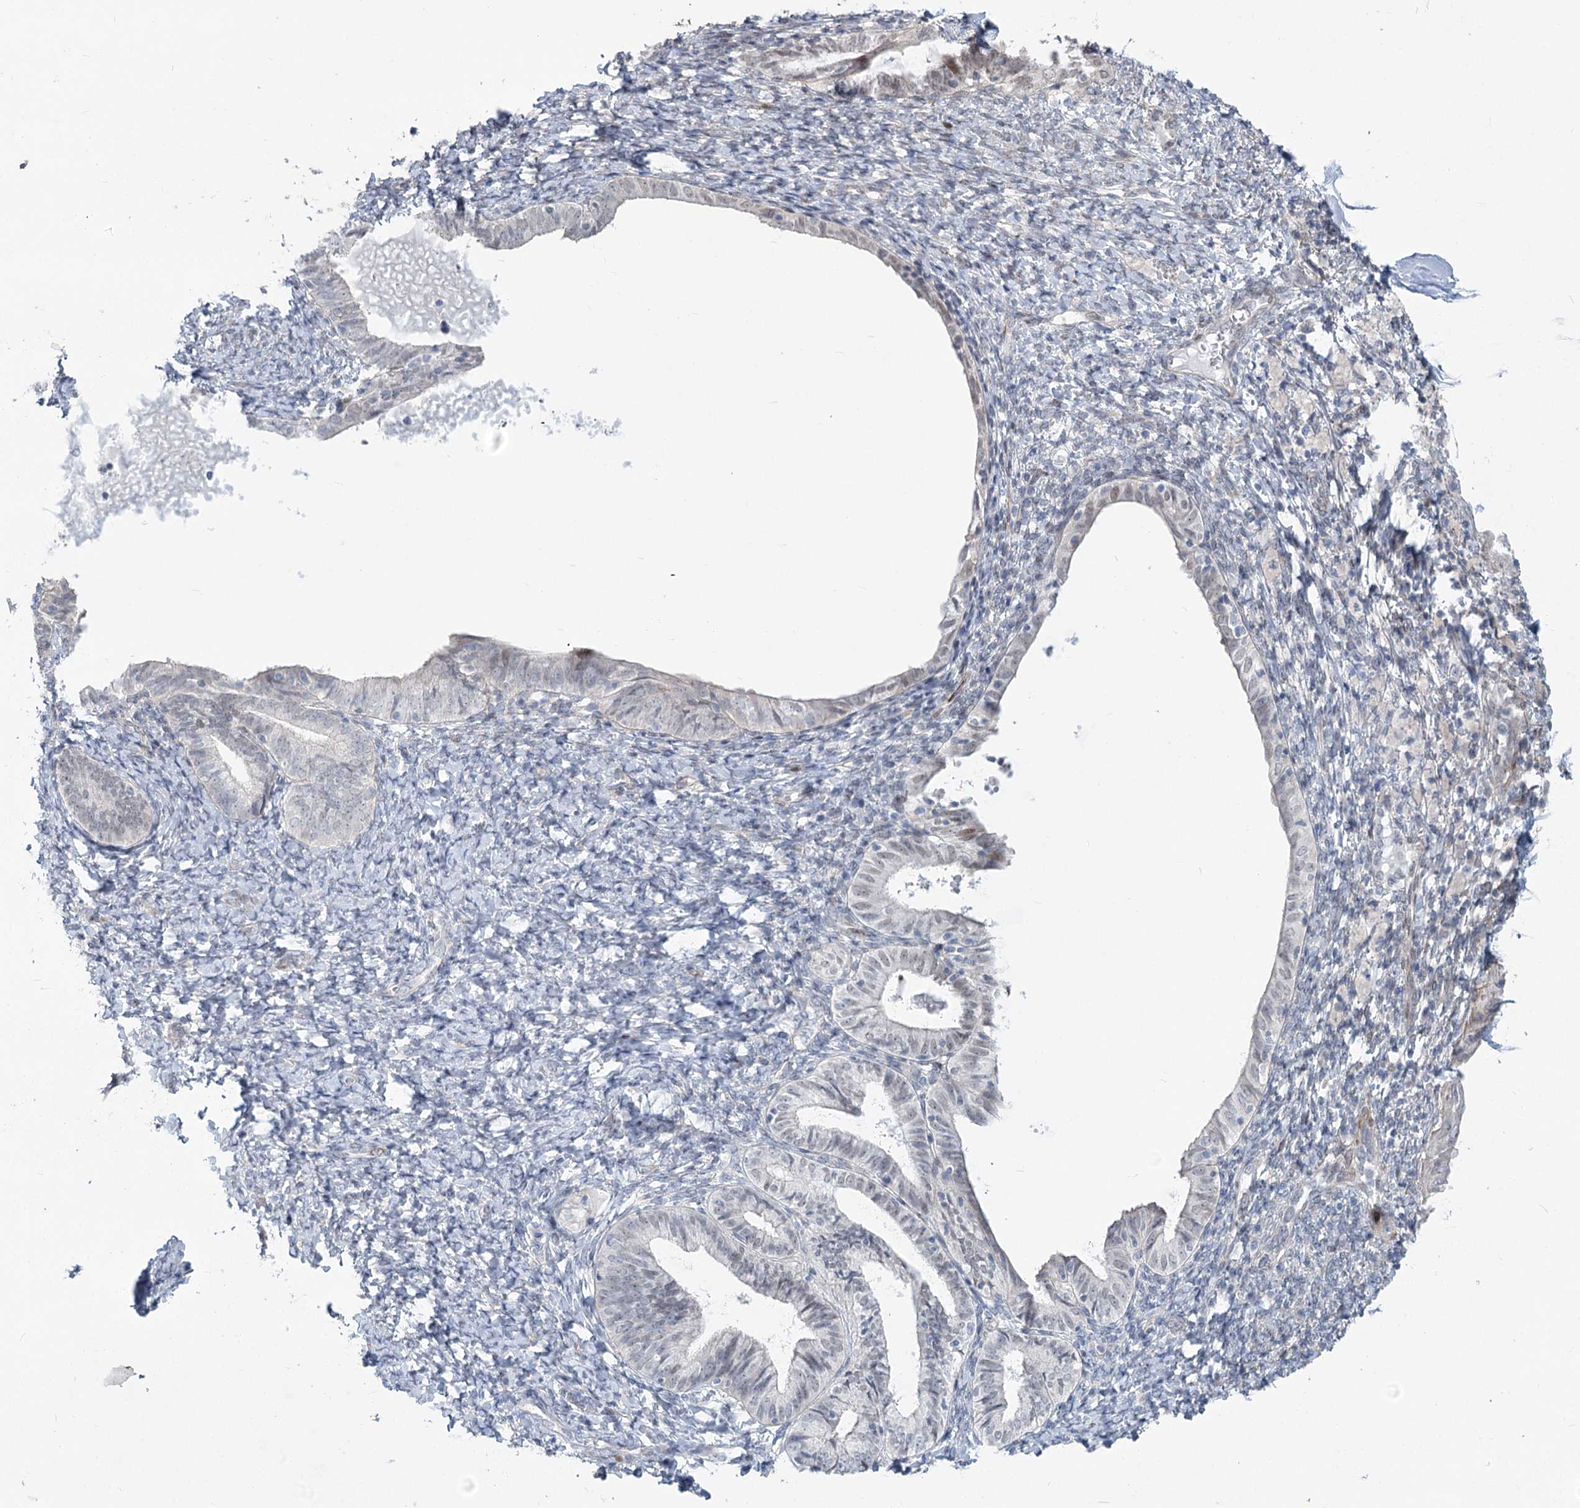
{"staining": {"intensity": "weak", "quantity": "<25%", "location": "nuclear"}, "tissue": "endometrium", "cell_type": "Cells in endometrial stroma", "image_type": "normal", "snomed": [{"axis": "morphology", "description": "Normal tissue, NOS"}, {"axis": "topography", "description": "Endometrium"}], "caption": "Histopathology image shows no significant protein expression in cells in endometrial stroma of normal endometrium.", "gene": "ABITRAM", "patient": {"sex": "female", "age": 72}}